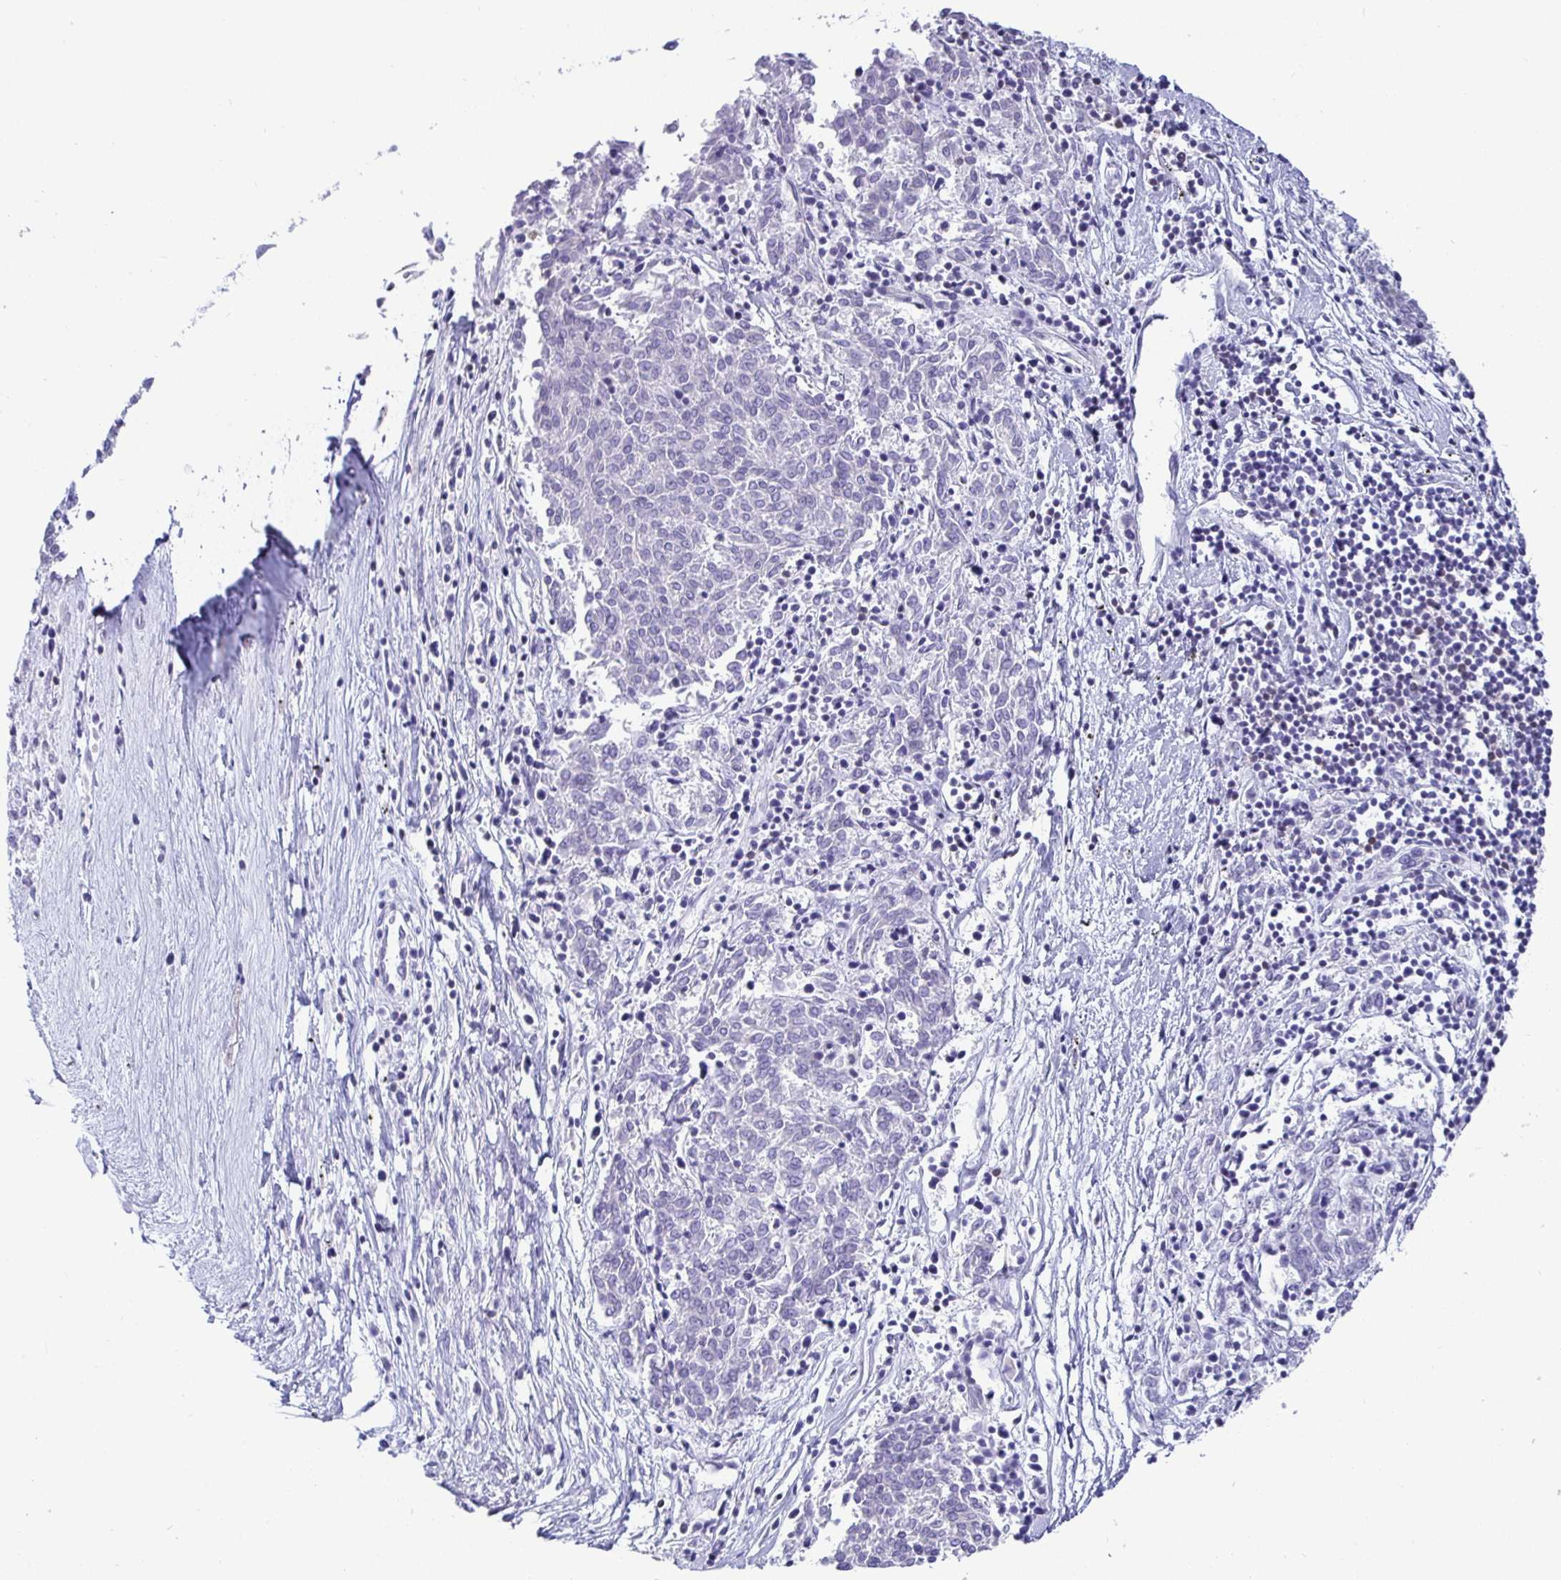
{"staining": {"intensity": "negative", "quantity": "none", "location": "none"}, "tissue": "melanoma", "cell_type": "Tumor cells", "image_type": "cancer", "snomed": [{"axis": "morphology", "description": "Malignant melanoma, NOS"}, {"axis": "topography", "description": "Skin"}], "caption": "High magnification brightfield microscopy of melanoma stained with DAB (brown) and counterstained with hematoxylin (blue): tumor cells show no significant positivity.", "gene": "TP53I11", "patient": {"sex": "female", "age": 72}}